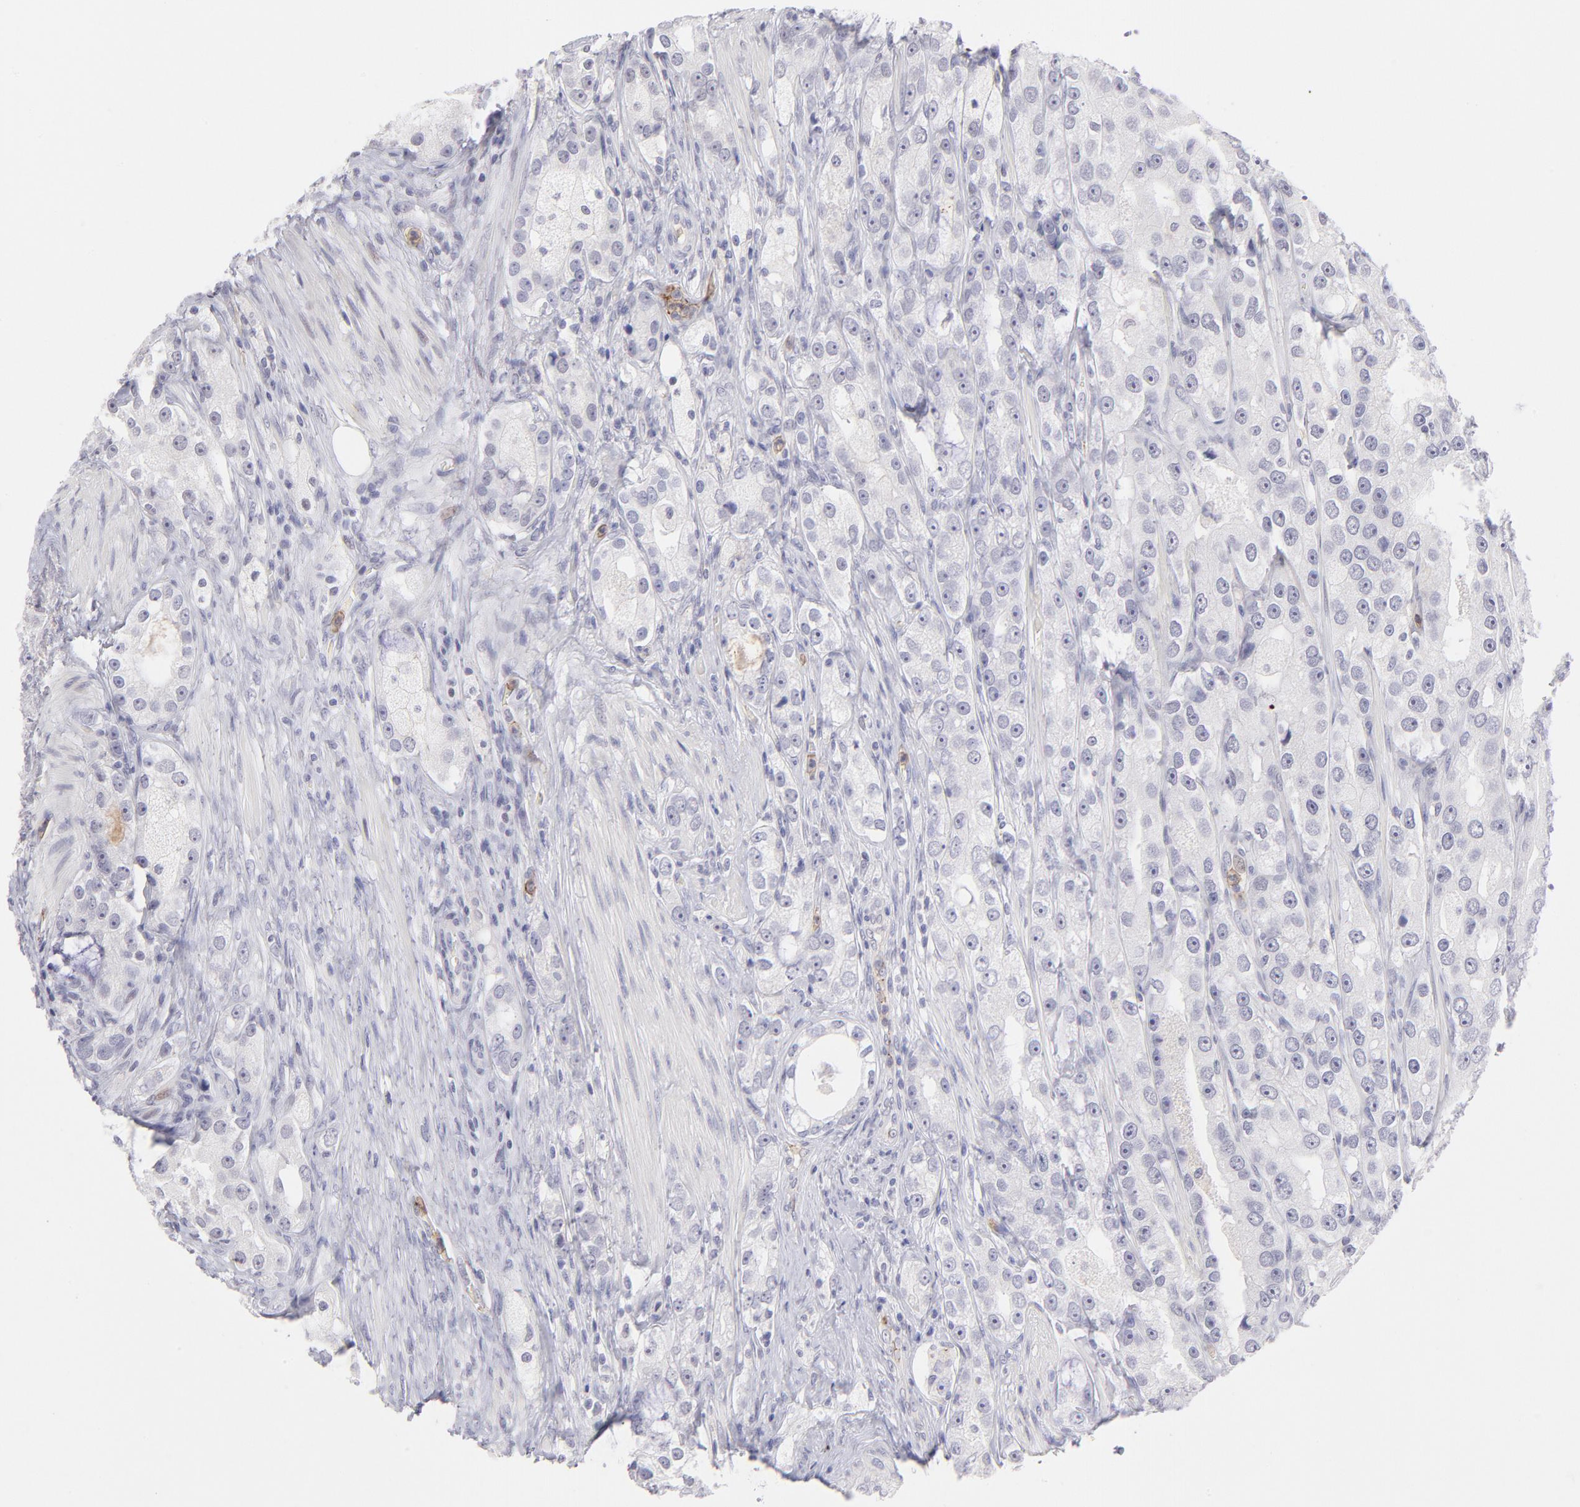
{"staining": {"intensity": "negative", "quantity": "none", "location": "none"}, "tissue": "prostate cancer", "cell_type": "Tumor cells", "image_type": "cancer", "snomed": [{"axis": "morphology", "description": "Adenocarcinoma, High grade"}, {"axis": "topography", "description": "Prostate"}], "caption": "This is an immunohistochemistry (IHC) photomicrograph of prostate cancer. There is no staining in tumor cells.", "gene": "LTB4R", "patient": {"sex": "male", "age": 63}}